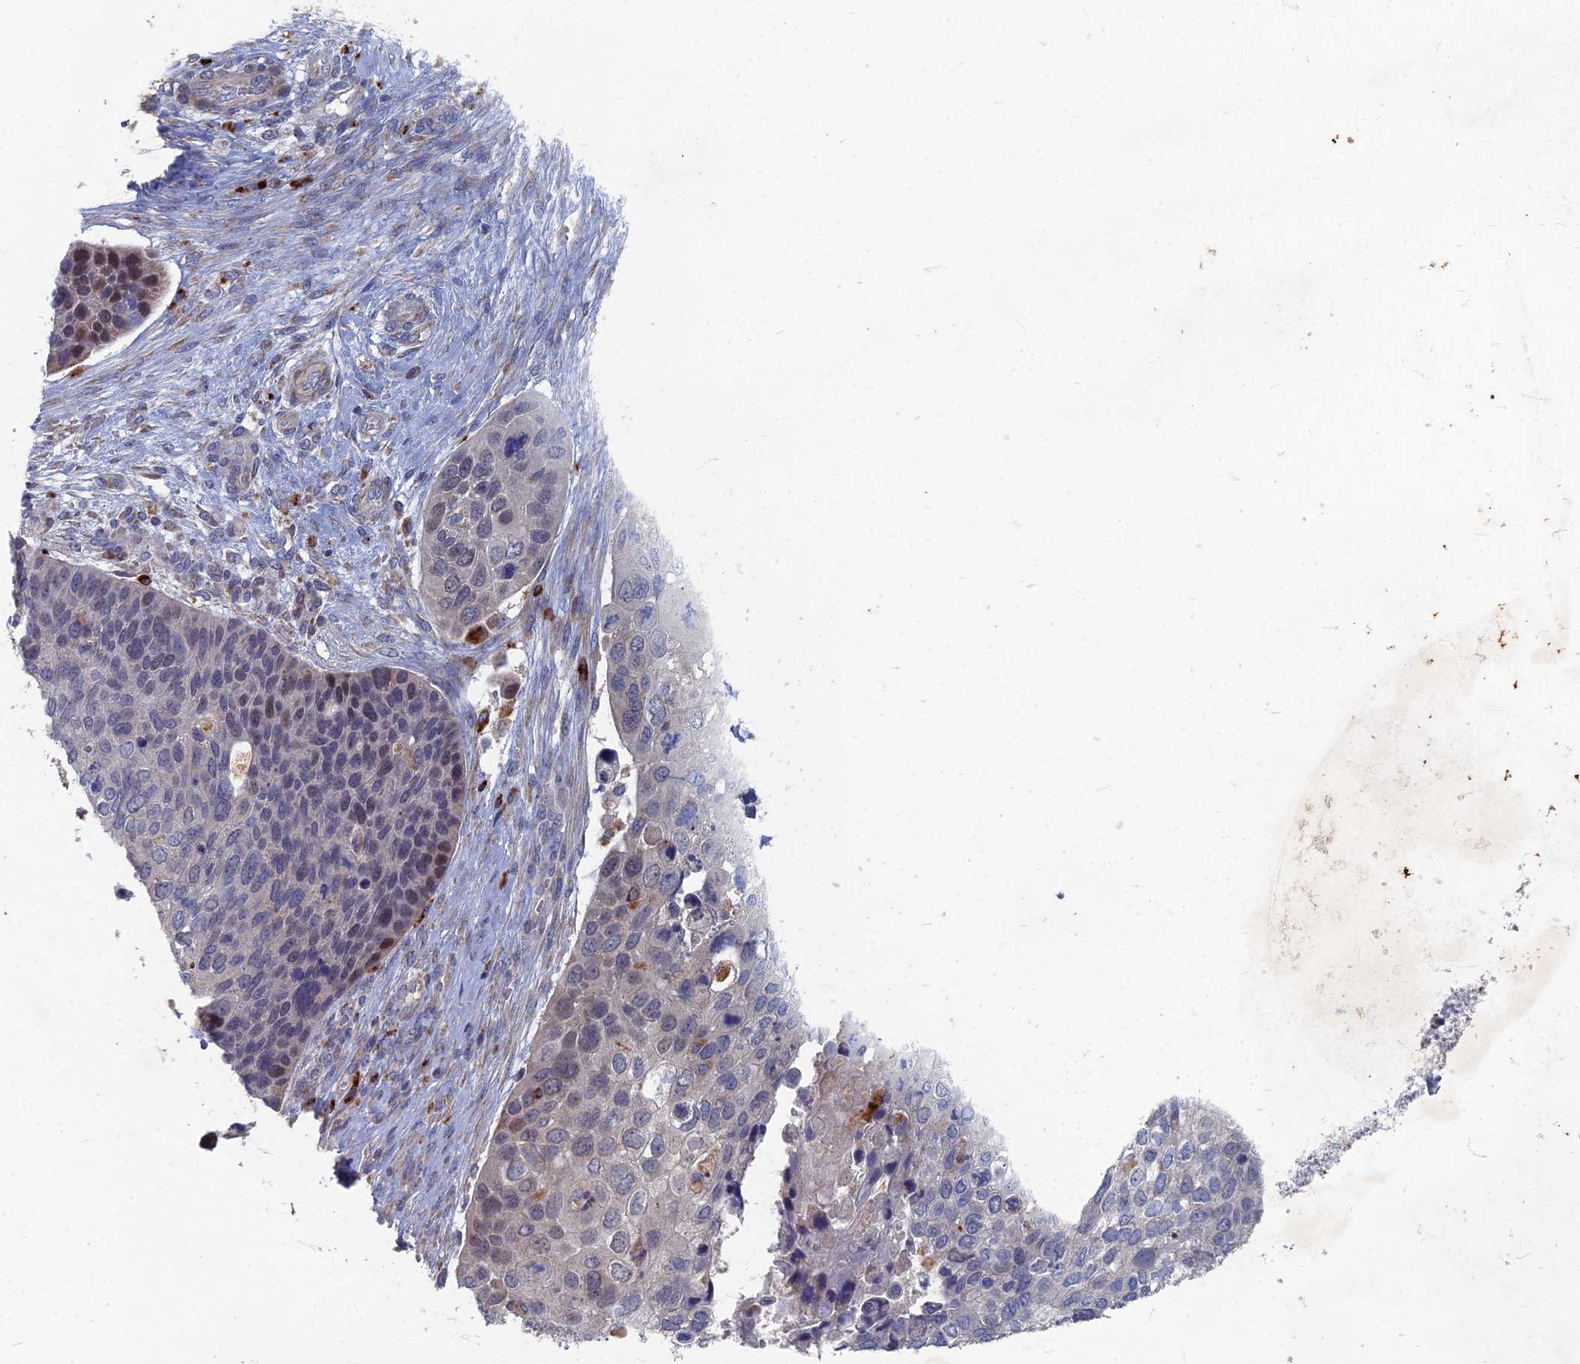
{"staining": {"intensity": "moderate", "quantity": "<25%", "location": "nuclear"}, "tissue": "skin cancer", "cell_type": "Tumor cells", "image_type": "cancer", "snomed": [{"axis": "morphology", "description": "Basal cell carcinoma"}, {"axis": "topography", "description": "Skin"}], "caption": "Skin cancer (basal cell carcinoma) tissue demonstrates moderate nuclear staining in about <25% of tumor cells, visualized by immunohistochemistry. (DAB IHC with brightfield microscopy, high magnification).", "gene": "TMEM128", "patient": {"sex": "female", "age": 74}}